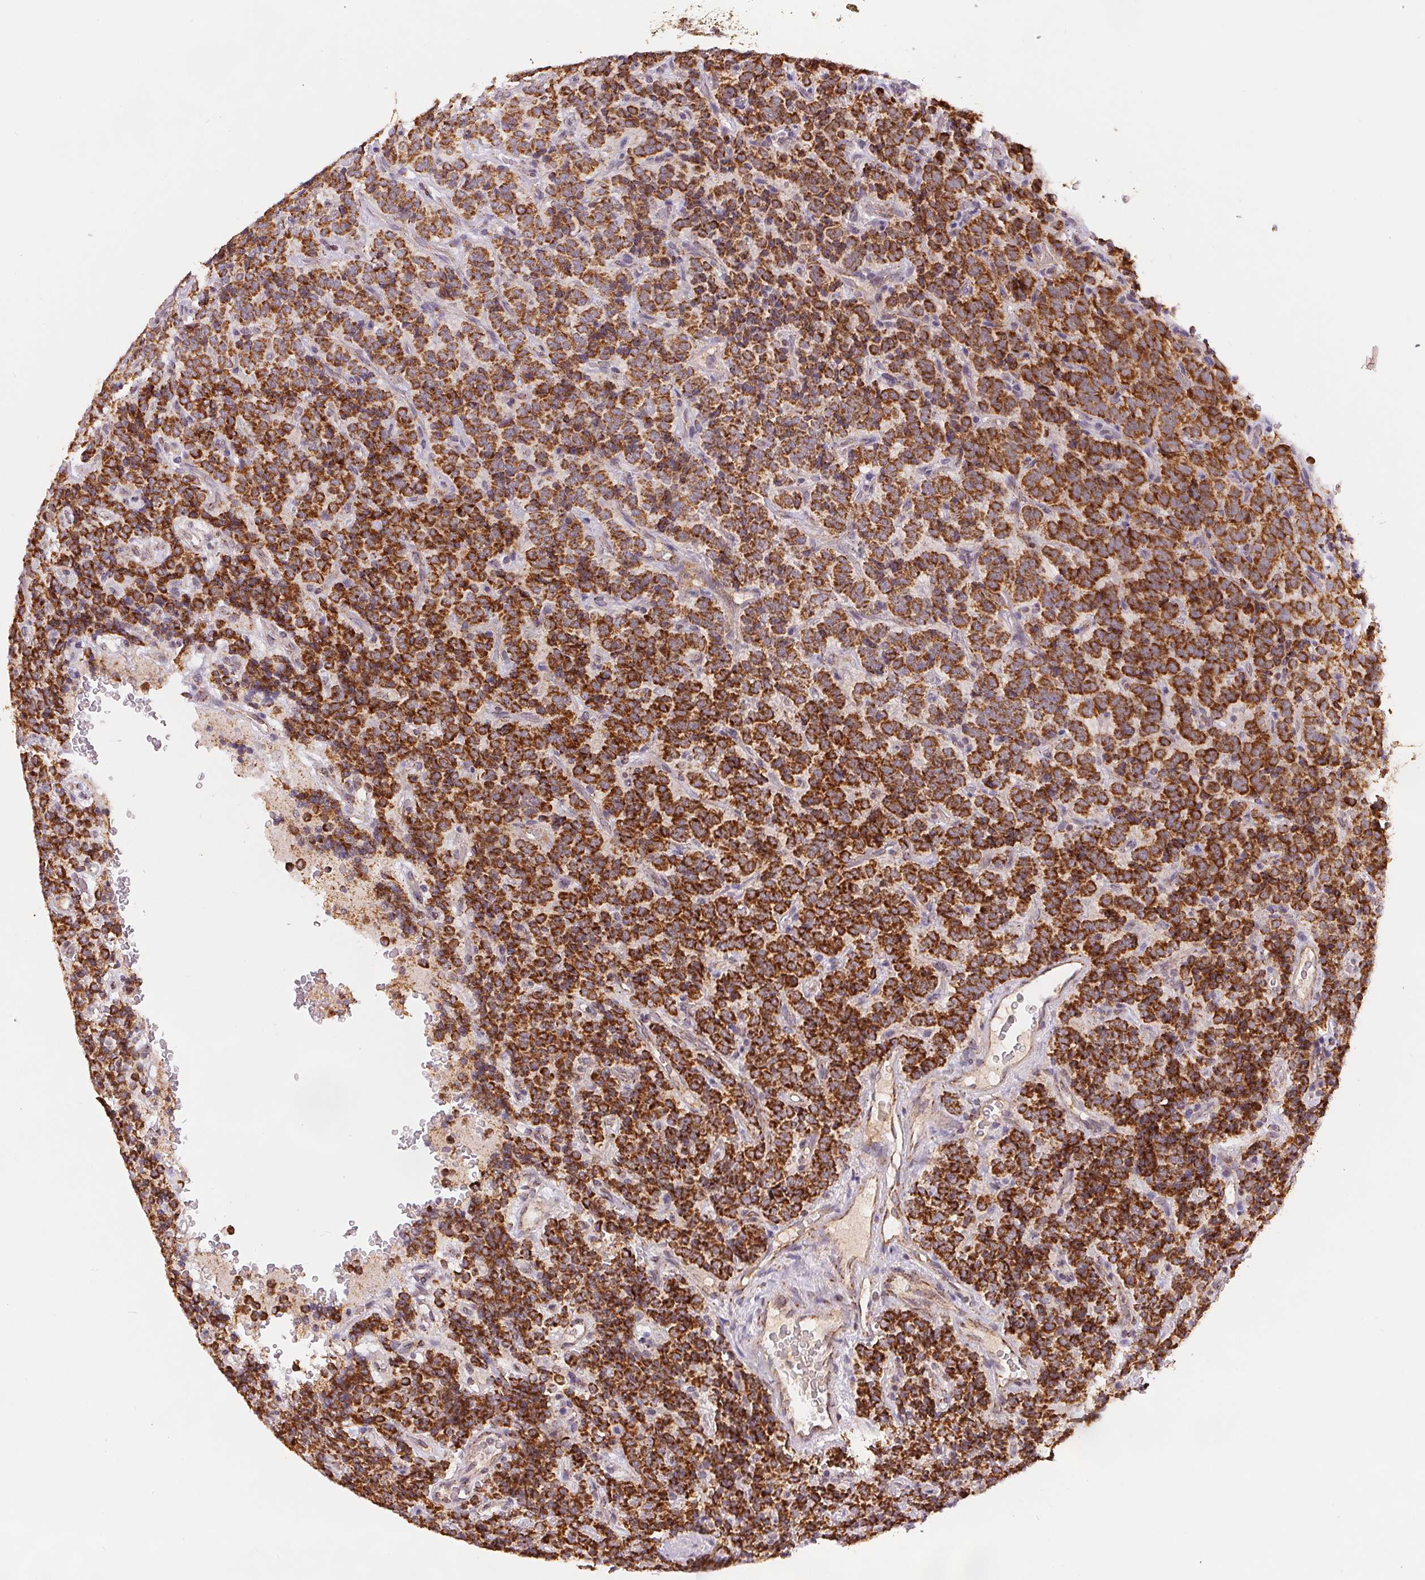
{"staining": {"intensity": "moderate", "quantity": ">75%", "location": "cytoplasmic/membranous"}, "tissue": "carcinoid", "cell_type": "Tumor cells", "image_type": "cancer", "snomed": [{"axis": "morphology", "description": "Carcinoid, malignant, NOS"}, {"axis": "topography", "description": "Pancreas"}], "caption": "Immunohistochemical staining of human malignant carcinoid shows medium levels of moderate cytoplasmic/membranous protein expression in approximately >75% of tumor cells.", "gene": "SDHB", "patient": {"sex": "male", "age": 36}}